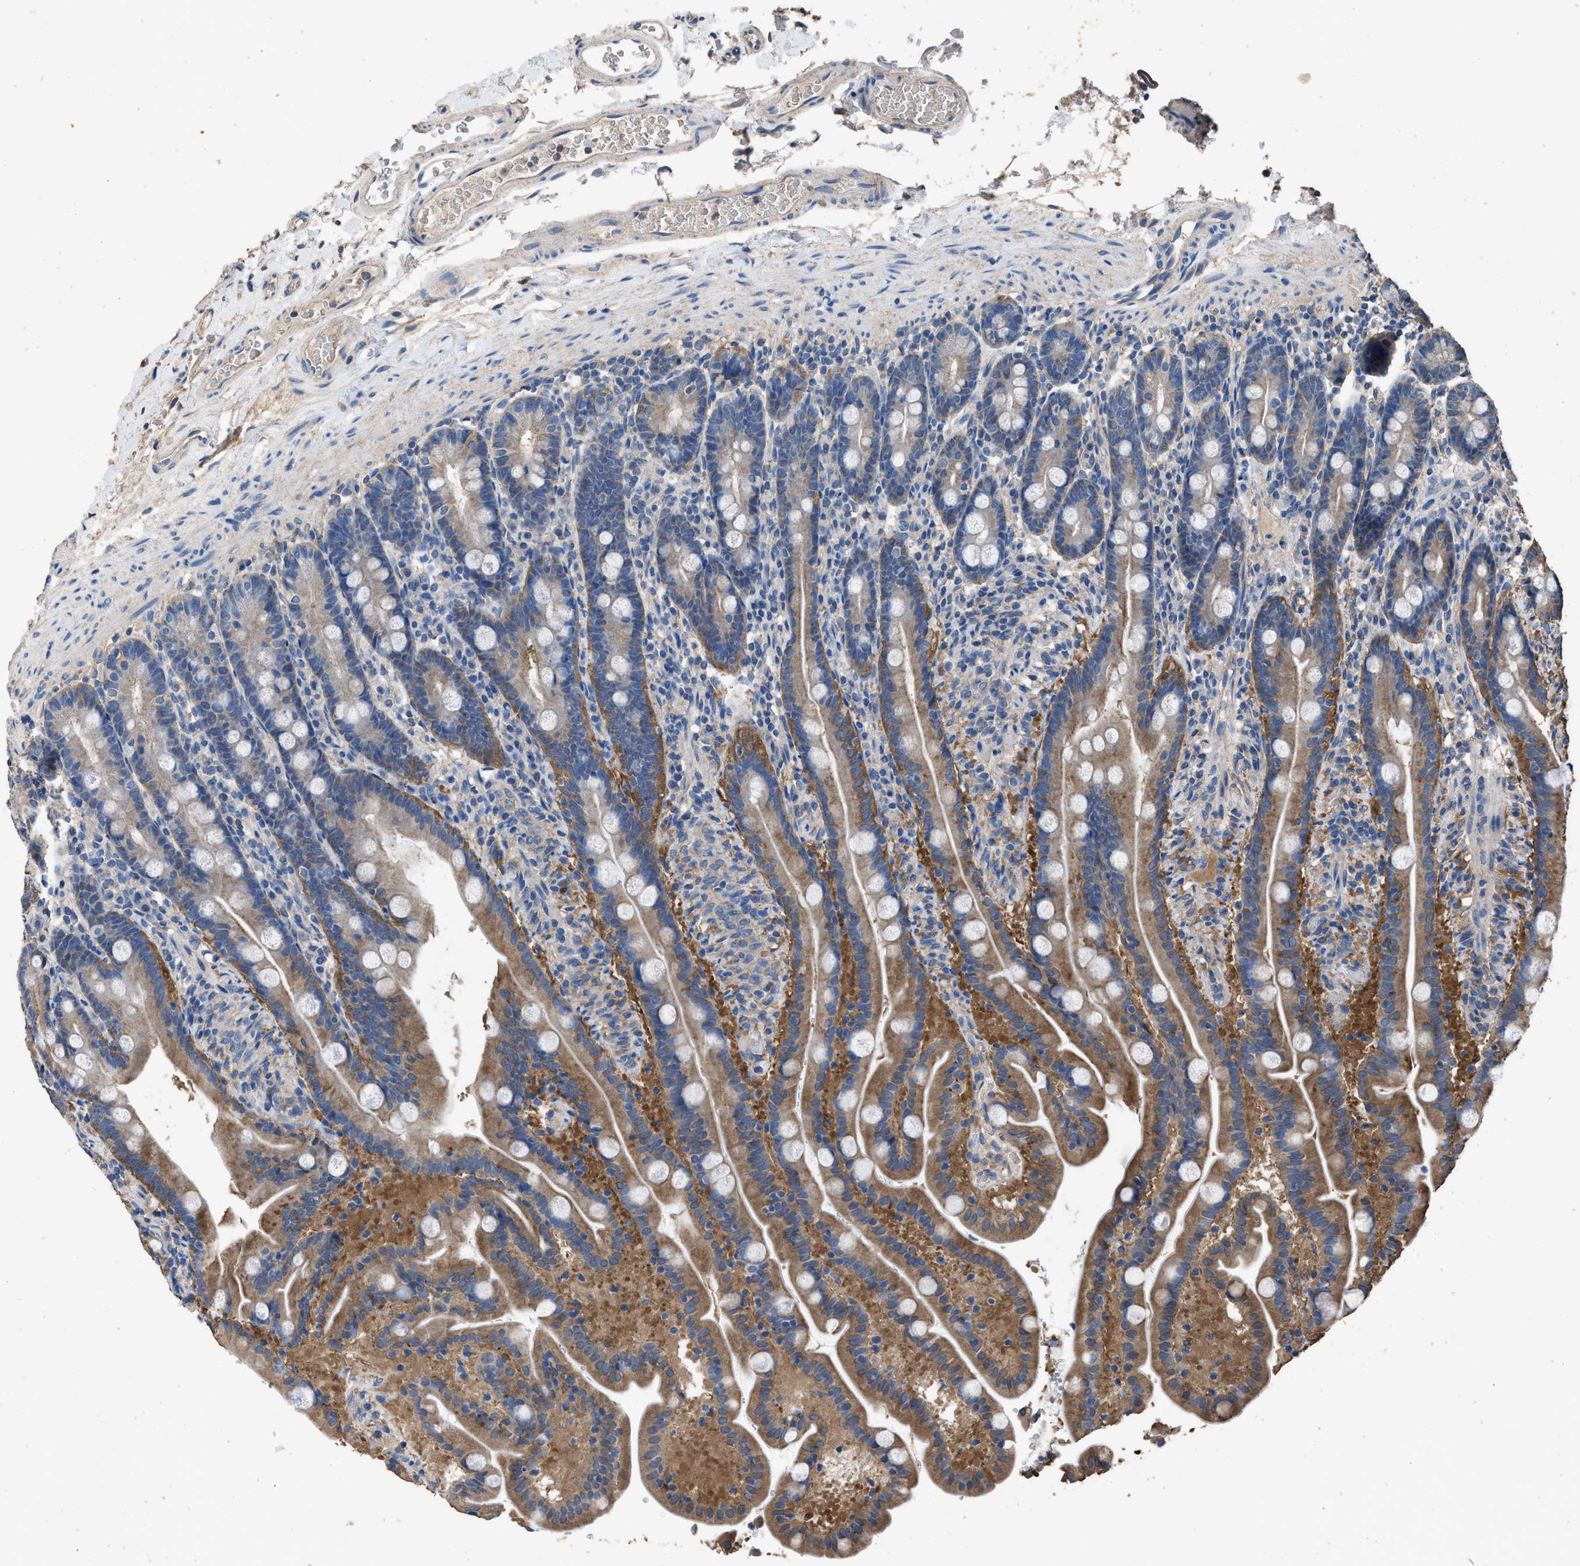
{"staining": {"intensity": "moderate", "quantity": ">75%", "location": "cytoplasmic/membranous"}, "tissue": "duodenum", "cell_type": "Glandular cells", "image_type": "normal", "snomed": [{"axis": "morphology", "description": "Normal tissue, NOS"}, {"axis": "topography", "description": "Duodenum"}], "caption": "Immunohistochemical staining of unremarkable duodenum exhibits >75% levels of moderate cytoplasmic/membranous protein positivity in about >75% of glandular cells.", "gene": "ITSN1", "patient": {"sex": "male", "age": 54}}